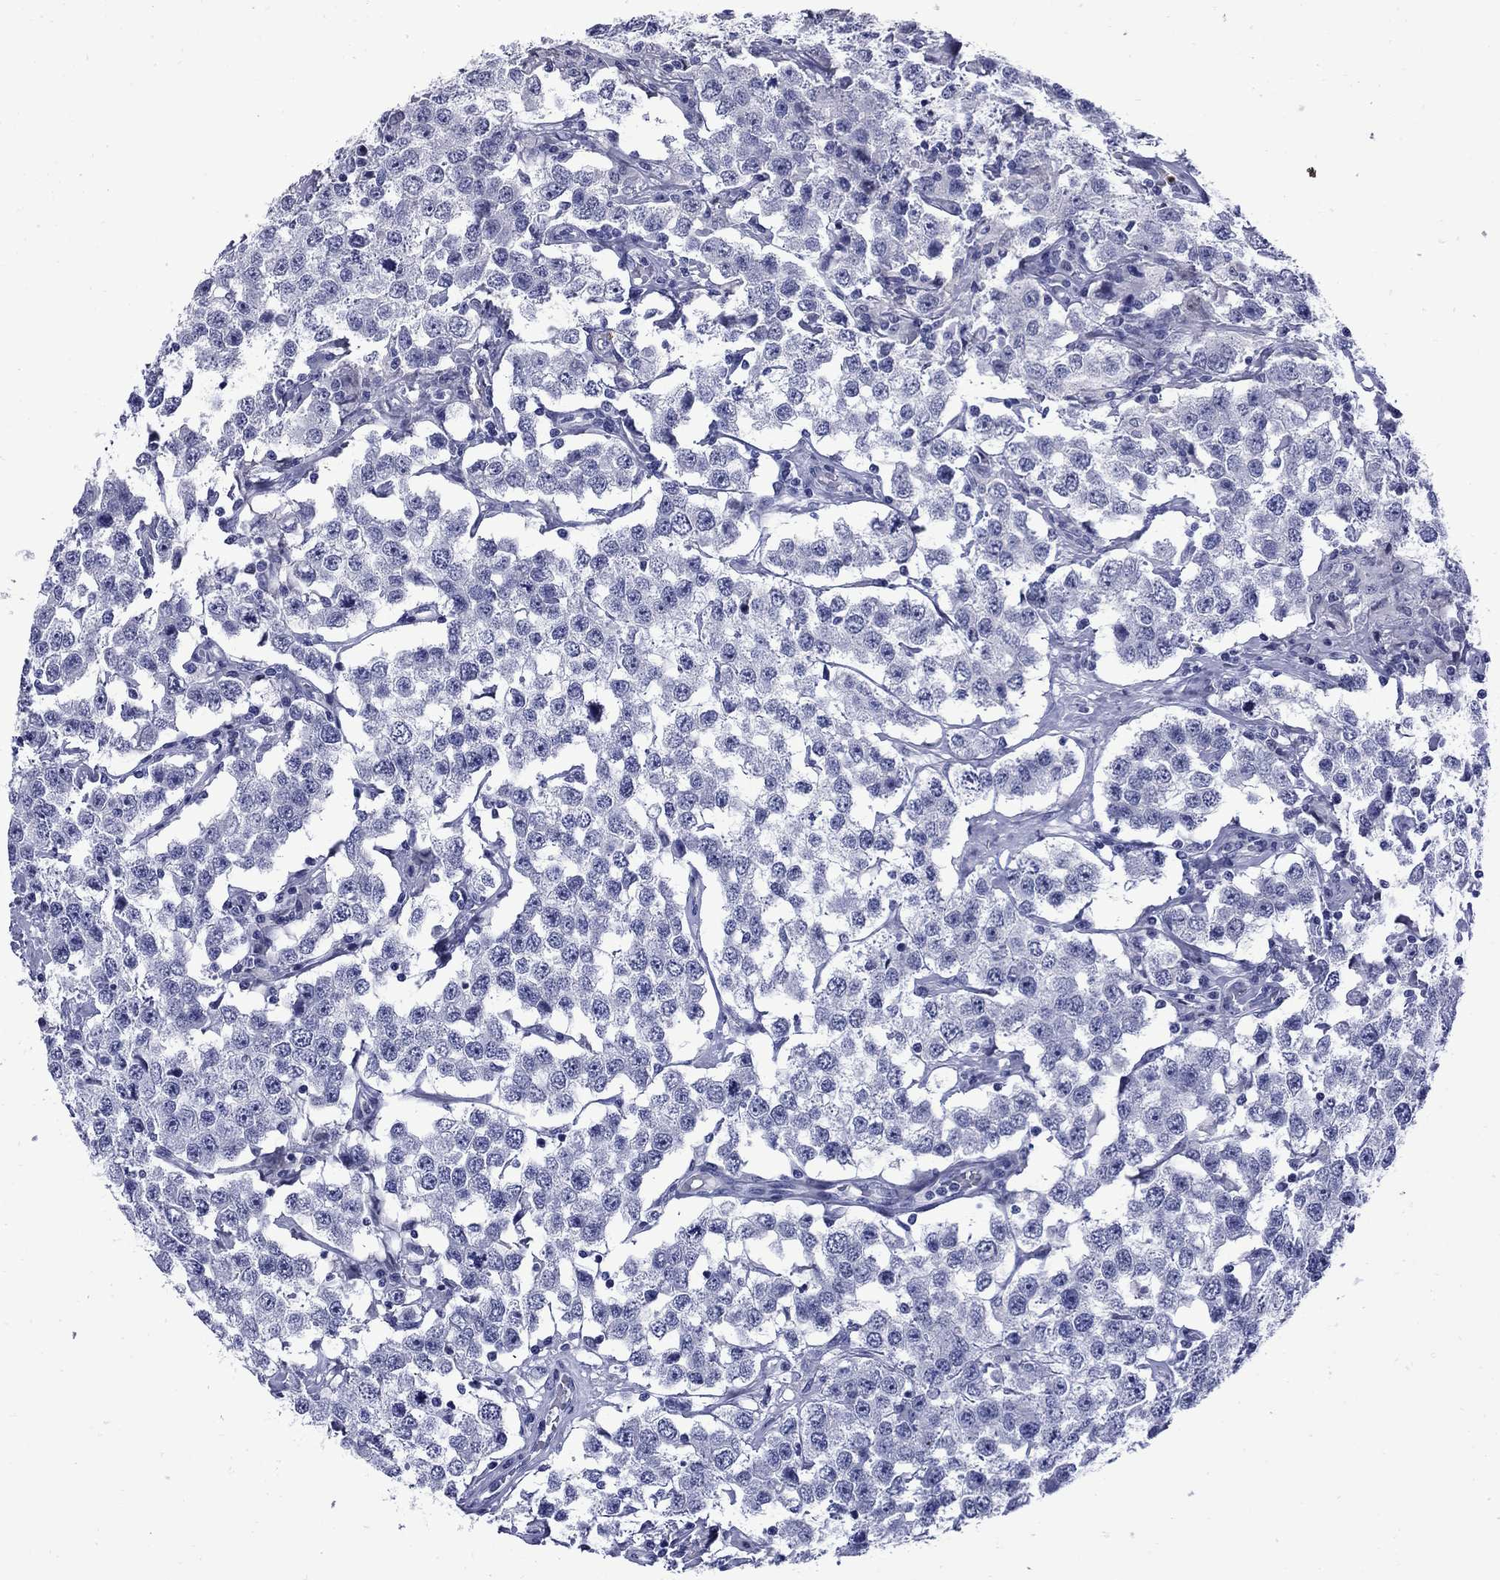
{"staining": {"intensity": "negative", "quantity": "none", "location": "none"}, "tissue": "testis cancer", "cell_type": "Tumor cells", "image_type": "cancer", "snomed": [{"axis": "morphology", "description": "Seminoma, NOS"}, {"axis": "topography", "description": "Testis"}], "caption": "This is an IHC image of human testis cancer (seminoma). There is no staining in tumor cells.", "gene": "MGARP", "patient": {"sex": "male", "age": 52}}